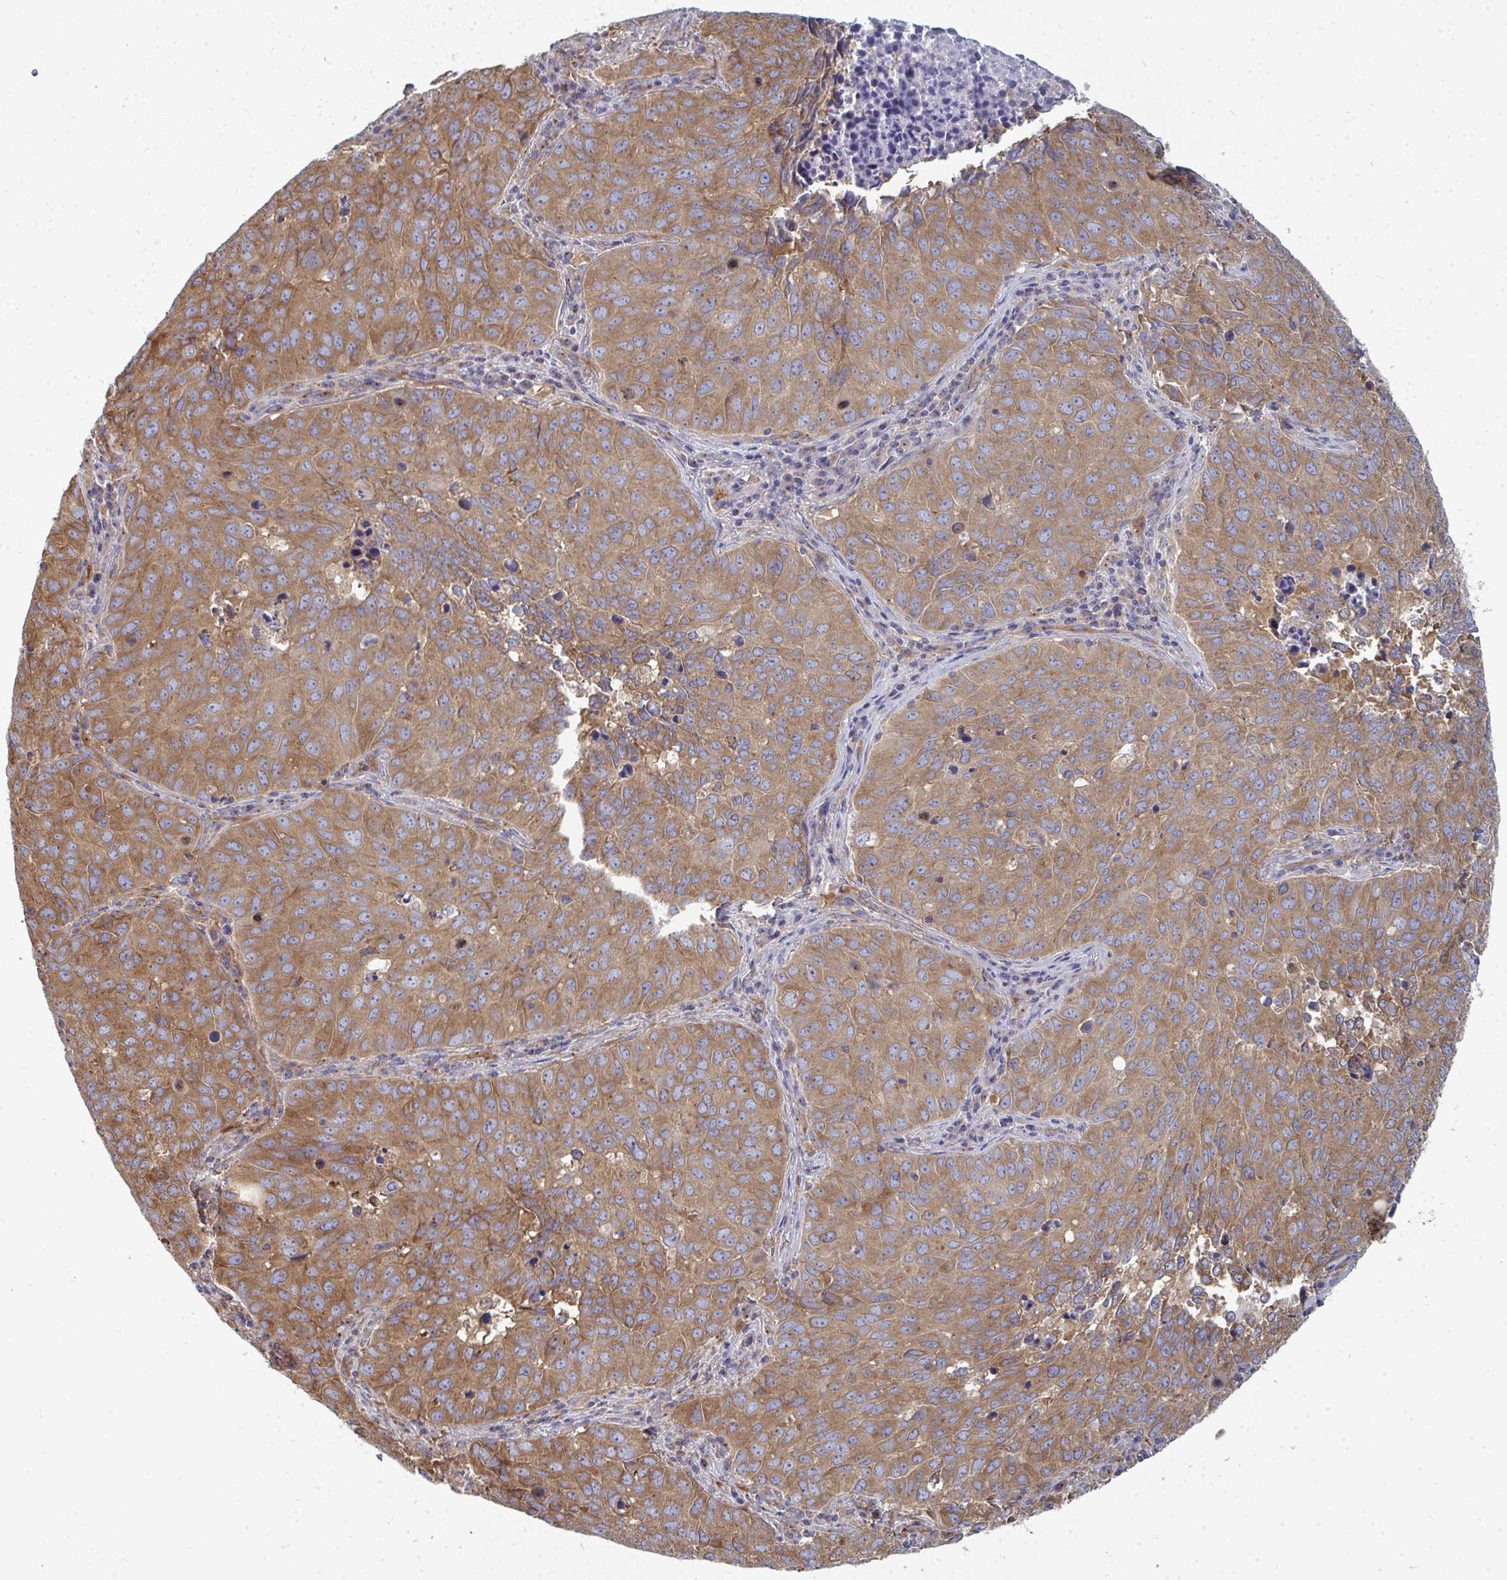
{"staining": {"intensity": "moderate", "quantity": ">75%", "location": "cytoplasmic/membranous"}, "tissue": "lung cancer", "cell_type": "Tumor cells", "image_type": "cancer", "snomed": [{"axis": "morphology", "description": "Adenocarcinoma, NOS"}, {"axis": "topography", "description": "Lung"}], "caption": "Adenocarcinoma (lung) stained with a protein marker displays moderate staining in tumor cells.", "gene": "DYNC1I2", "patient": {"sex": "female", "age": 50}}